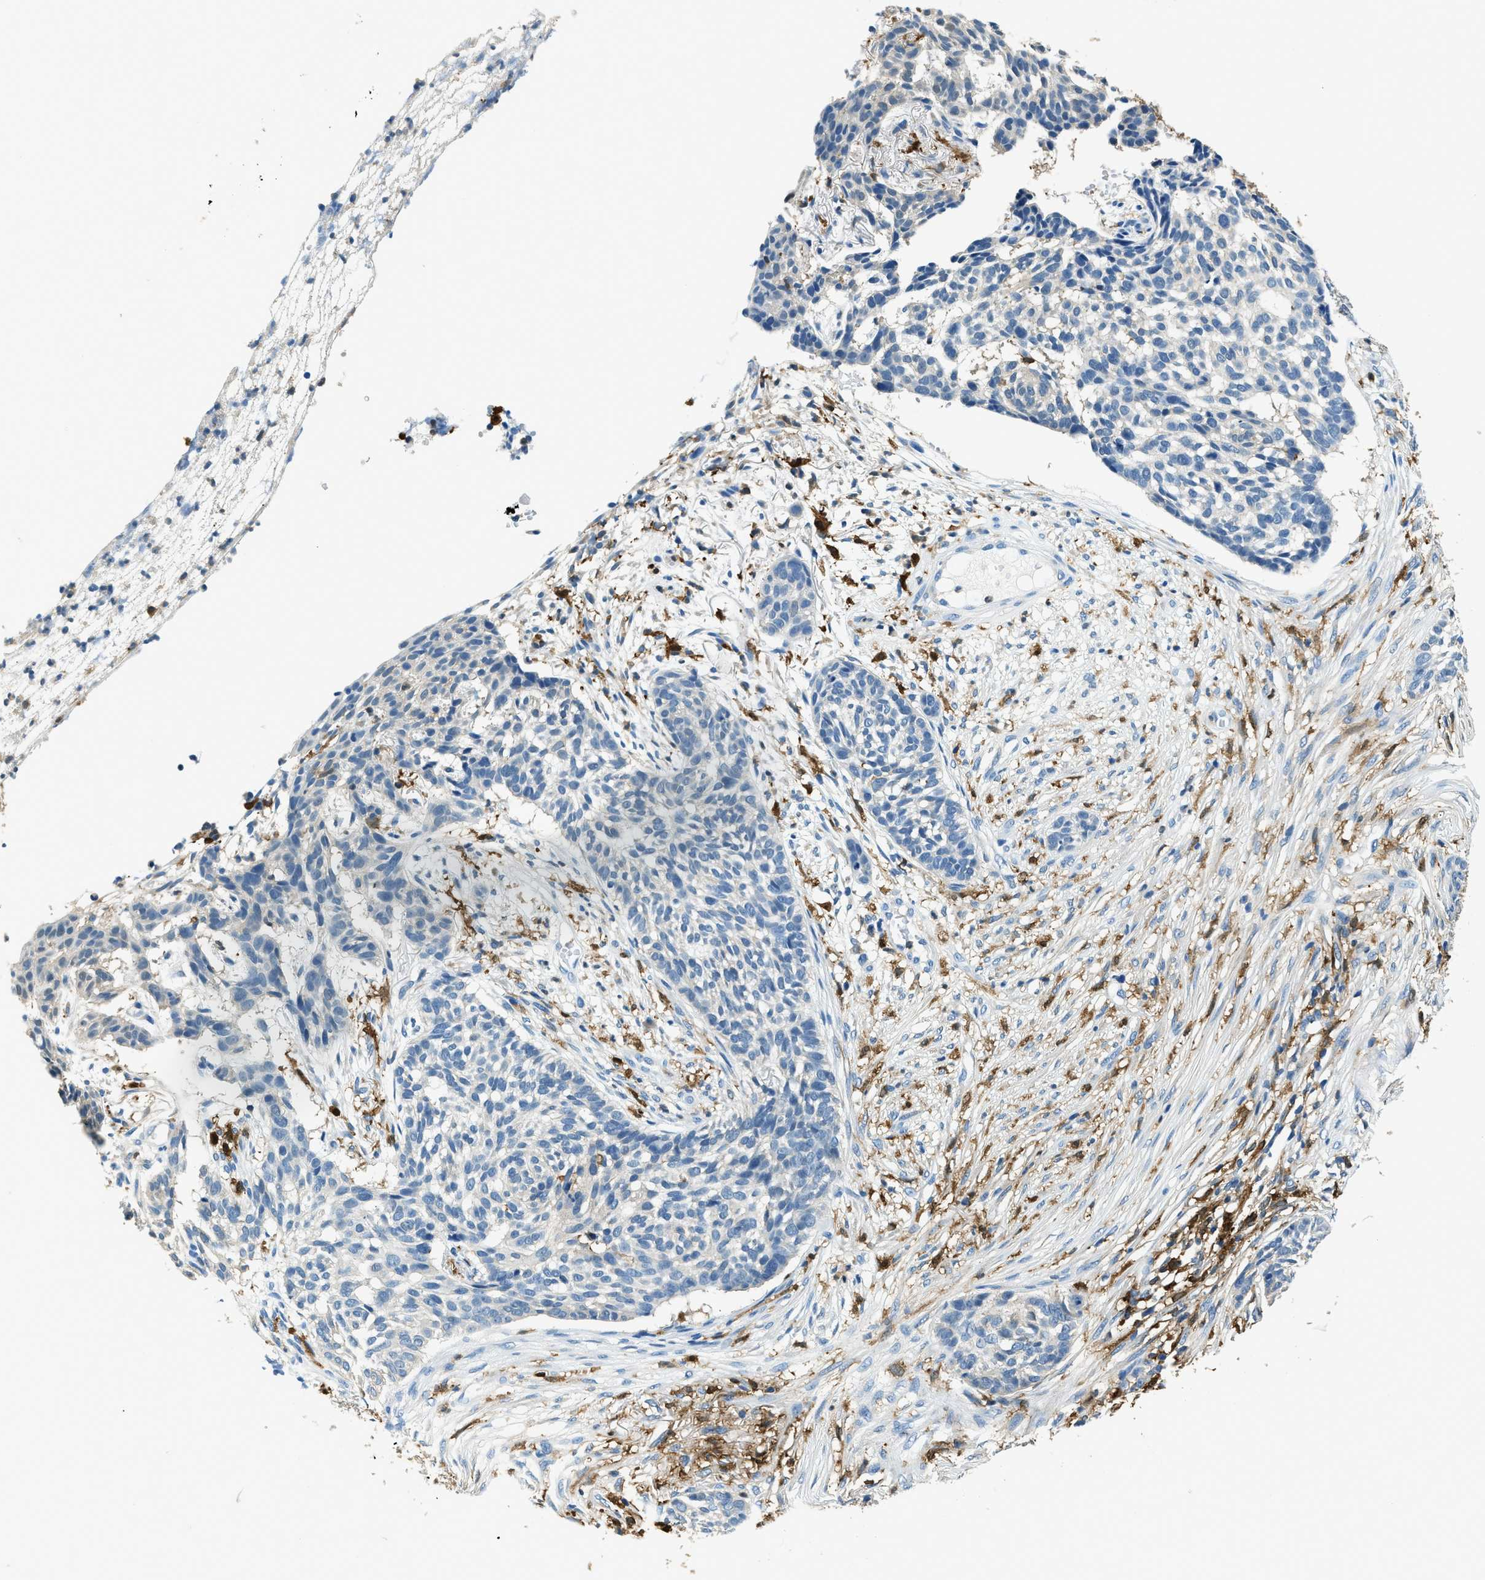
{"staining": {"intensity": "negative", "quantity": "none", "location": "none"}, "tissue": "skin cancer", "cell_type": "Tumor cells", "image_type": "cancer", "snomed": [{"axis": "morphology", "description": "Basal cell carcinoma"}, {"axis": "topography", "description": "Skin"}], "caption": "Immunohistochemical staining of human skin basal cell carcinoma reveals no significant positivity in tumor cells.", "gene": "CAPG", "patient": {"sex": "male", "age": 85}}